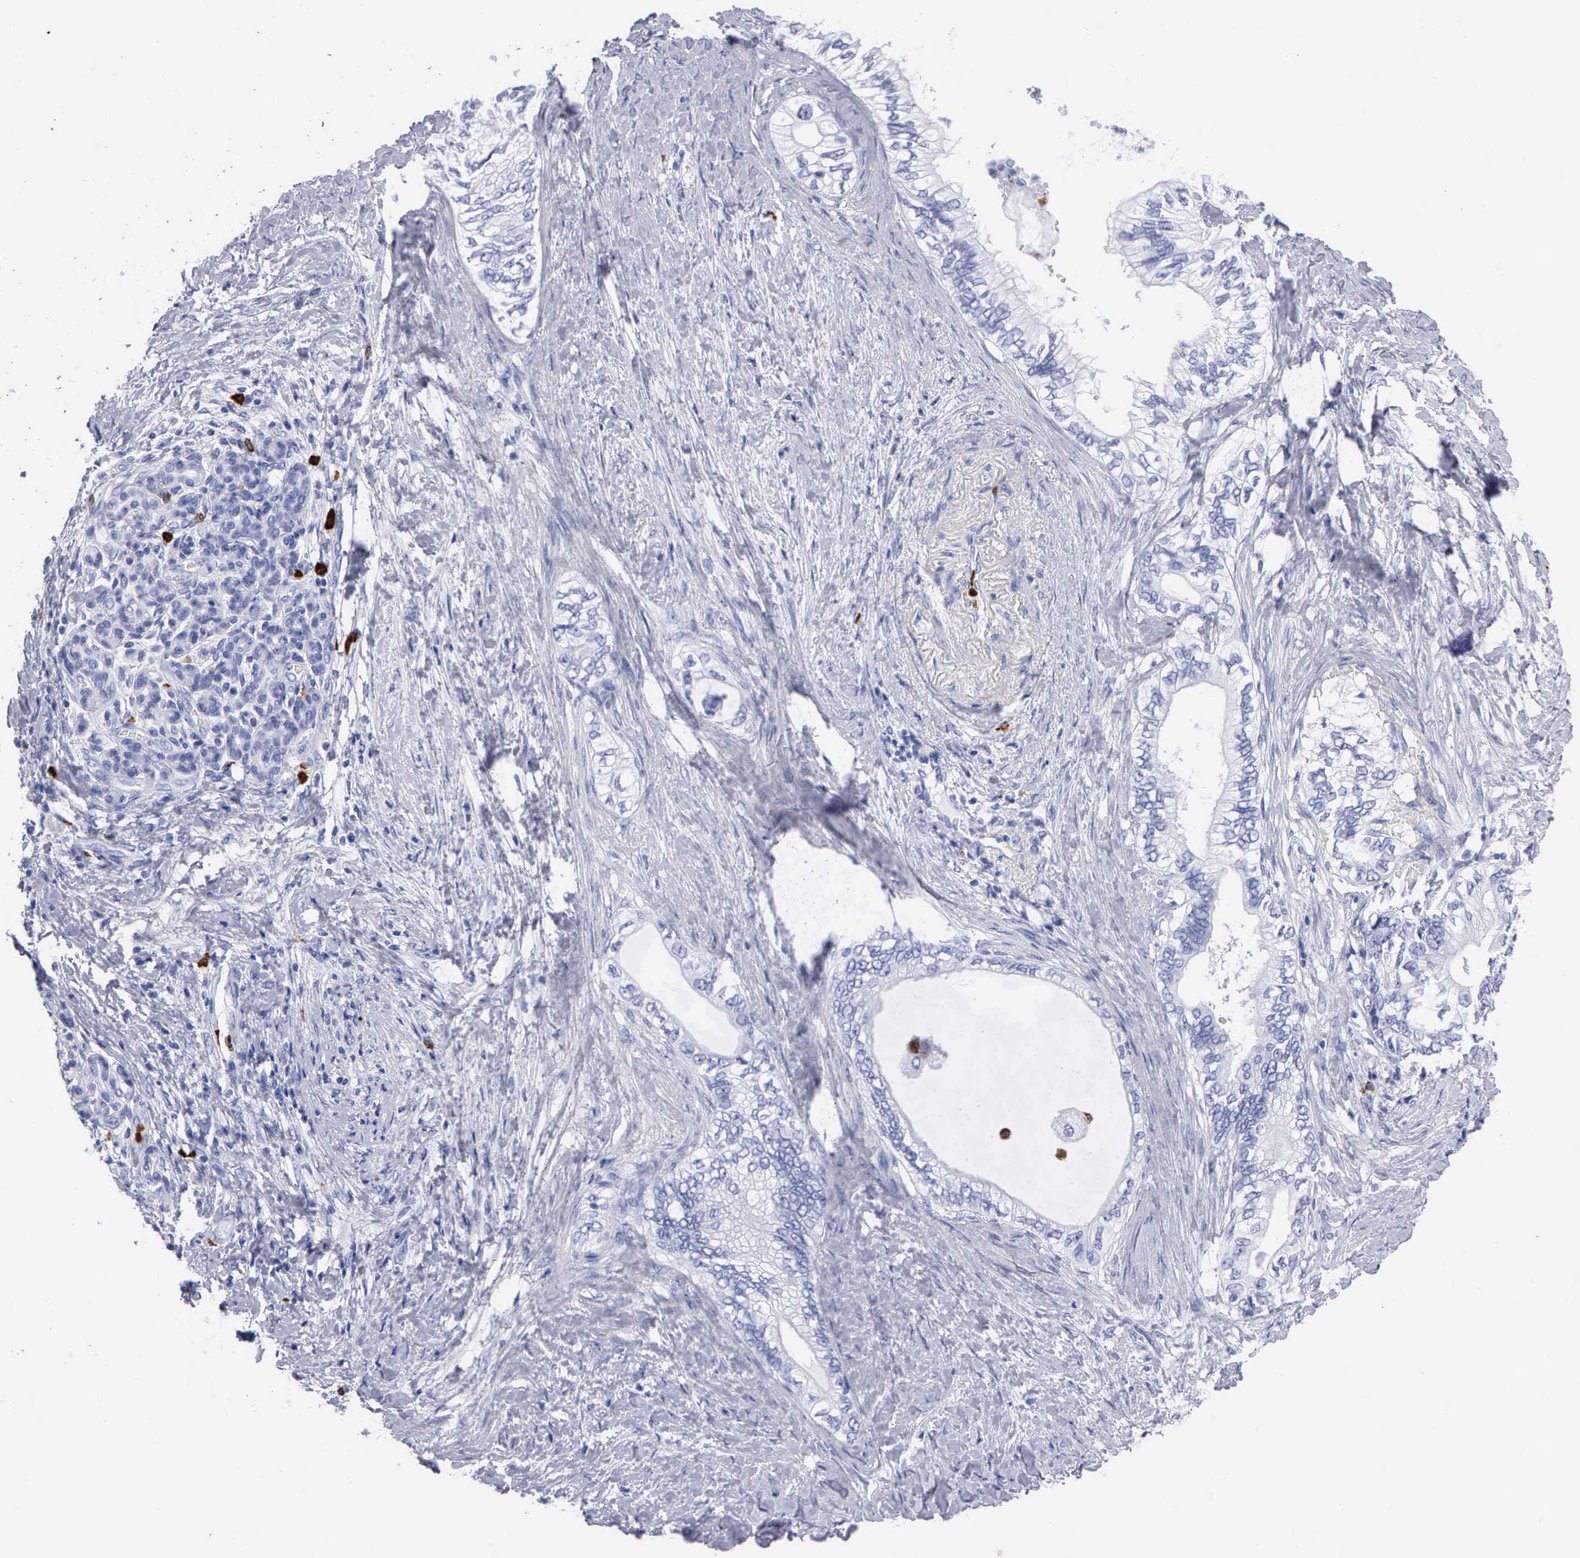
{"staining": {"intensity": "negative", "quantity": "none", "location": "none"}, "tissue": "pancreatic cancer", "cell_type": "Tumor cells", "image_type": "cancer", "snomed": [{"axis": "morphology", "description": "Adenocarcinoma, NOS"}, {"axis": "topography", "description": "Pancreas"}], "caption": "This photomicrograph is of pancreatic cancer stained with immunohistochemistry to label a protein in brown with the nuclei are counter-stained blue. There is no staining in tumor cells.", "gene": "CTSG", "patient": {"sex": "female", "age": 66}}